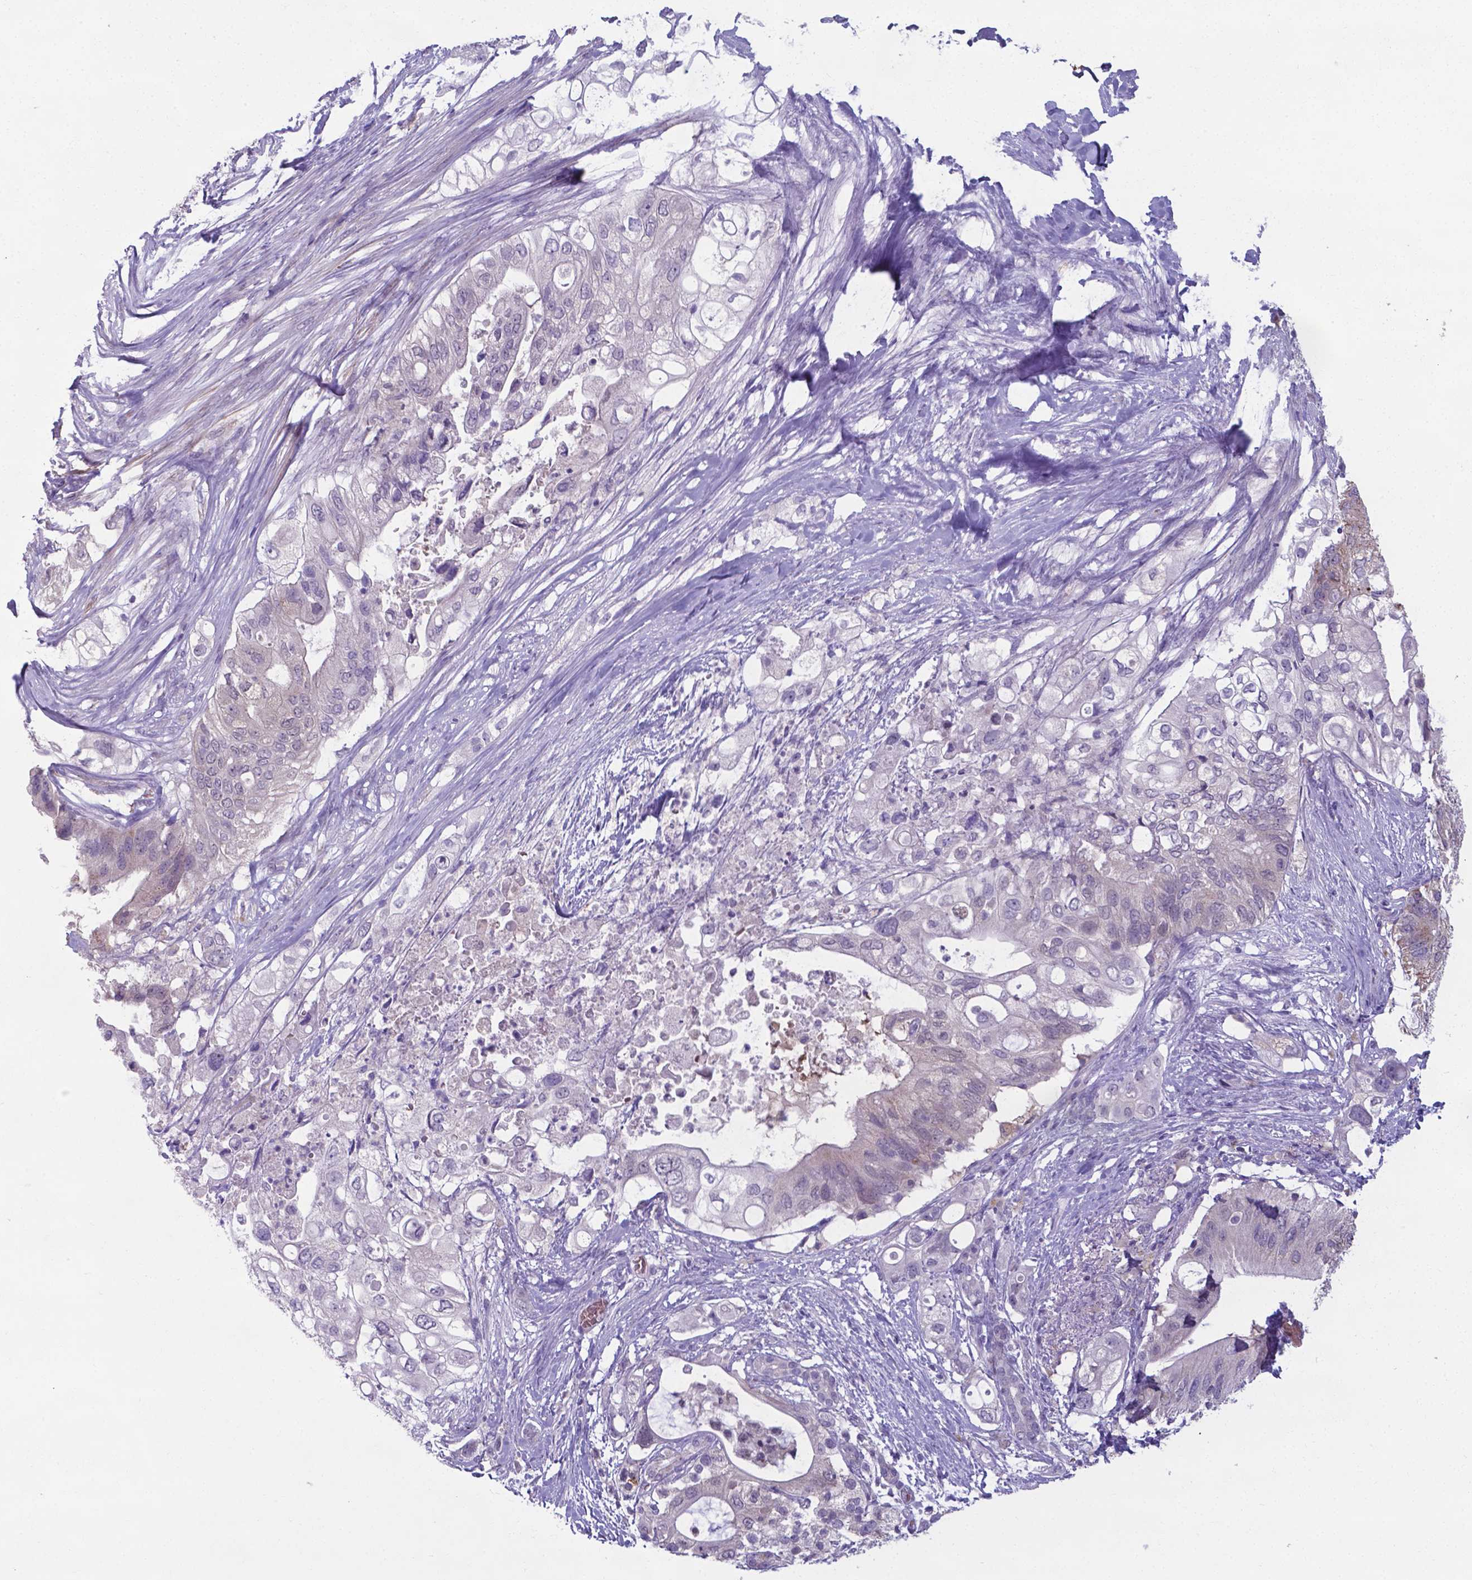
{"staining": {"intensity": "negative", "quantity": "none", "location": "none"}, "tissue": "pancreatic cancer", "cell_type": "Tumor cells", "image_type": "cancer", "snomed": [{"axis": "morphology", "description": "Adenocarcinoma, NOS"}, {"axis": "topography", "description": "Pancreas"}], "caption": "IHC image of neoplastic tissue: human pancreatic cancer stained with DAB (3,3'-diaminobenzidine) displays no significant protein expression in tumor cells.", "gene": "AP5B1", "patient": {"sex": "female", "age": 72}}